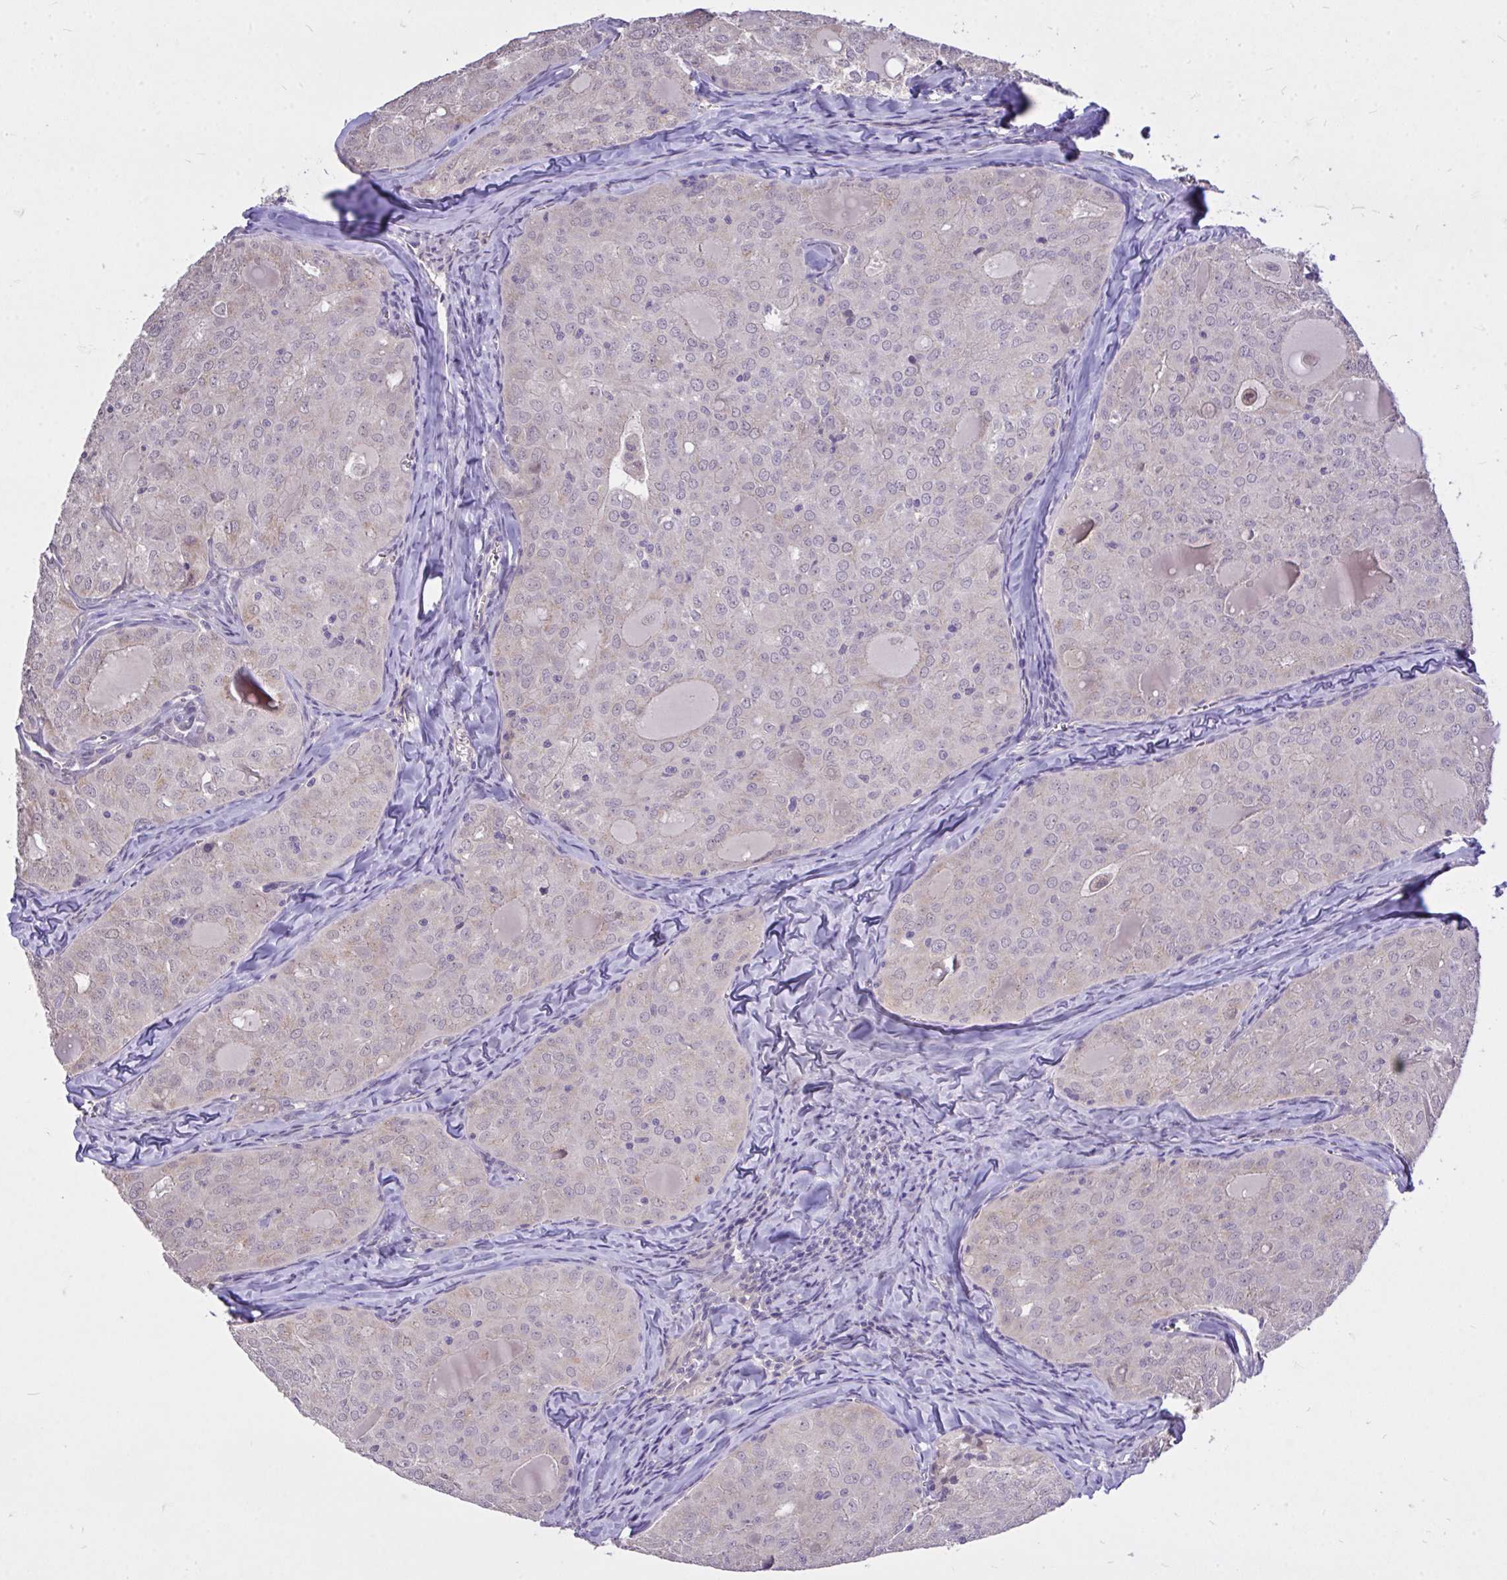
{"staining": {"intensity": "weak", "quantity": "<25%", "location": "cytoplasmic/membranous"}, "tissue": "thyroid cancer", "cell_type": "Tumor cells", "image_type": "cancer", "snomed": [{"axis": "morphology", "description": "Follicular adenoma carcinoma, NOS"}, {"axis": "topography", "description": "Thyroid gland"}], "caption": "Thyroid cancer stained for a protein using immunohistochemistry displays no staining tumor cells.", "gene": "MPC2", "patient": {"sex": "male", "age": 75}}